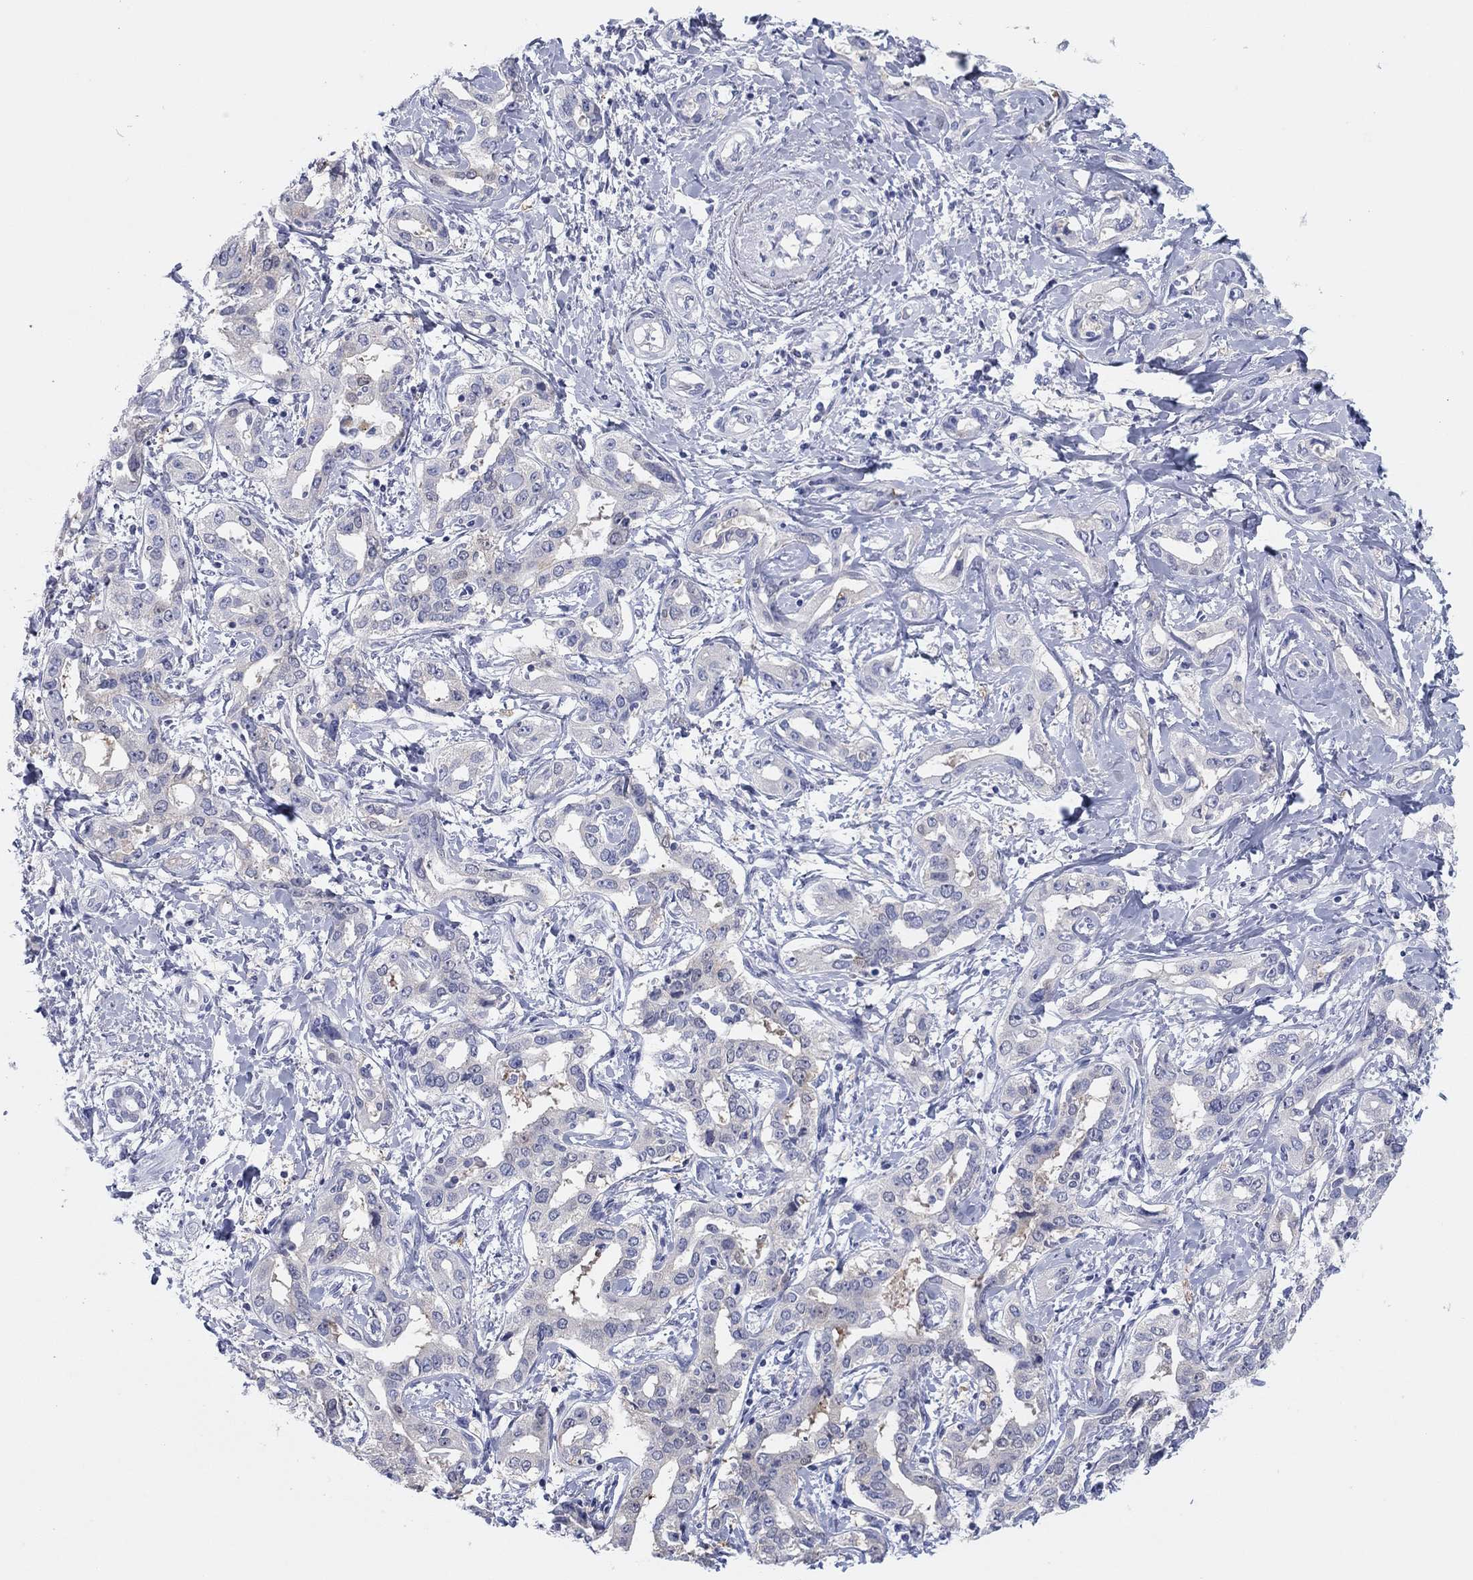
{"staining": {"intensity": "negative", "quantity": "none", "location": "none"}, "tissue": "liver cancer", "cell_type": "Tumor cells", "image_type": "cancer", "snomed": [{"axis": "morphology", "description": "Cholangiocarcinoma"}, {"axis": "topography", "description": "Liver"}], "caption": "Protein analysis of liver cancer (cholangiocarcinoma) displays no significant expression in tumor cells.", "gene": "CPNE6", "patient": {"sex": "male", "age": 59}}